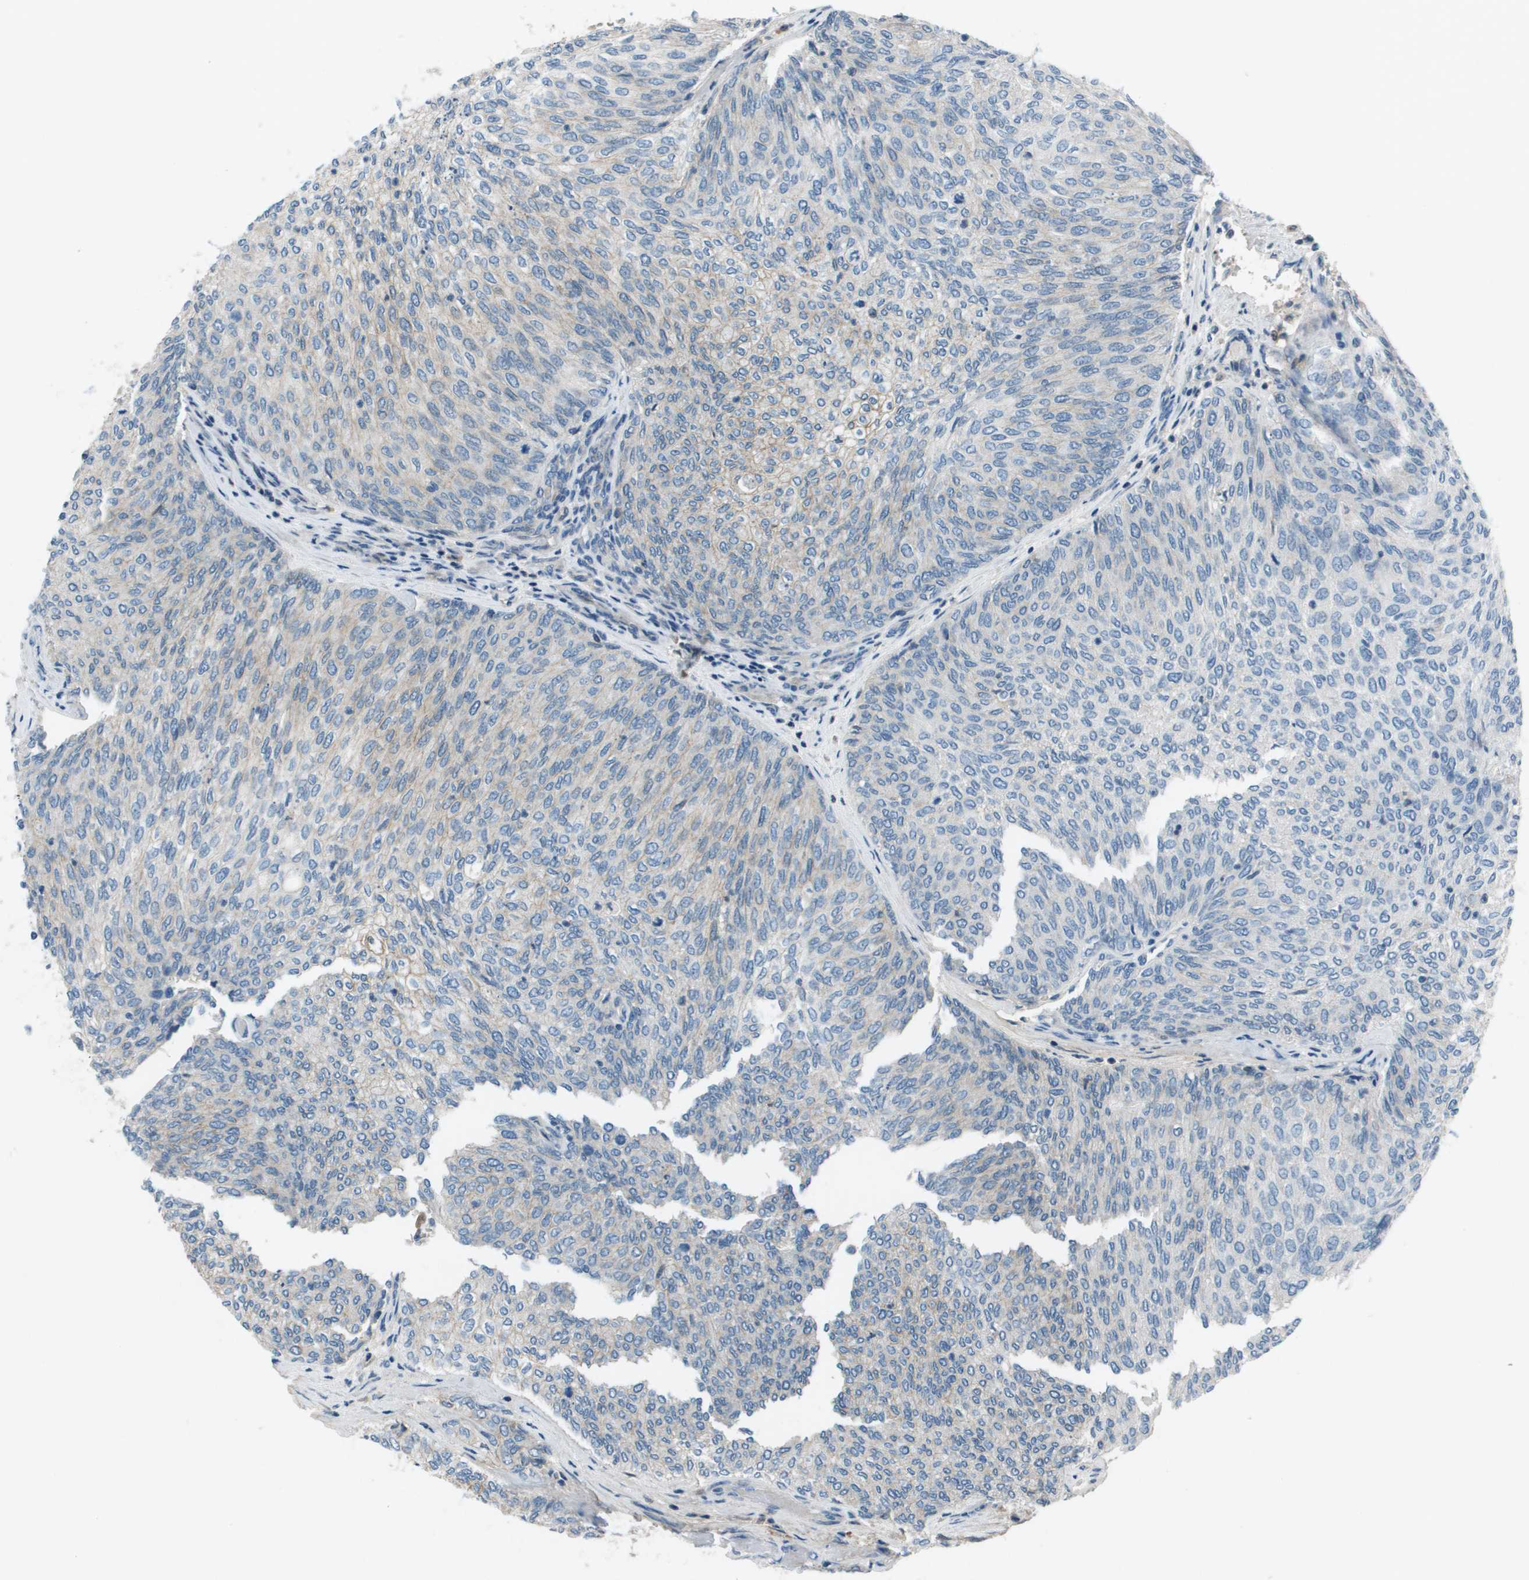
{"staining": {"intensity": "weak", "quantity": "<25%", "location": "cytoplasmic/membranous"}, "tissue": "urothelial cancer", "cell_type": "Tumor cells", "image_type": "cancer", "snomed": [{"axis": "morphology", "description": "Urothelial carcinoma, Low grade"}, {"axis": "topography", "description": "Urinary bladder"}], "caption": "Tumor cells are negative for protein expression in human urothelial cancer.", "gene": "PCOLCE", "patient": {"sex": "female", "age": 79}}